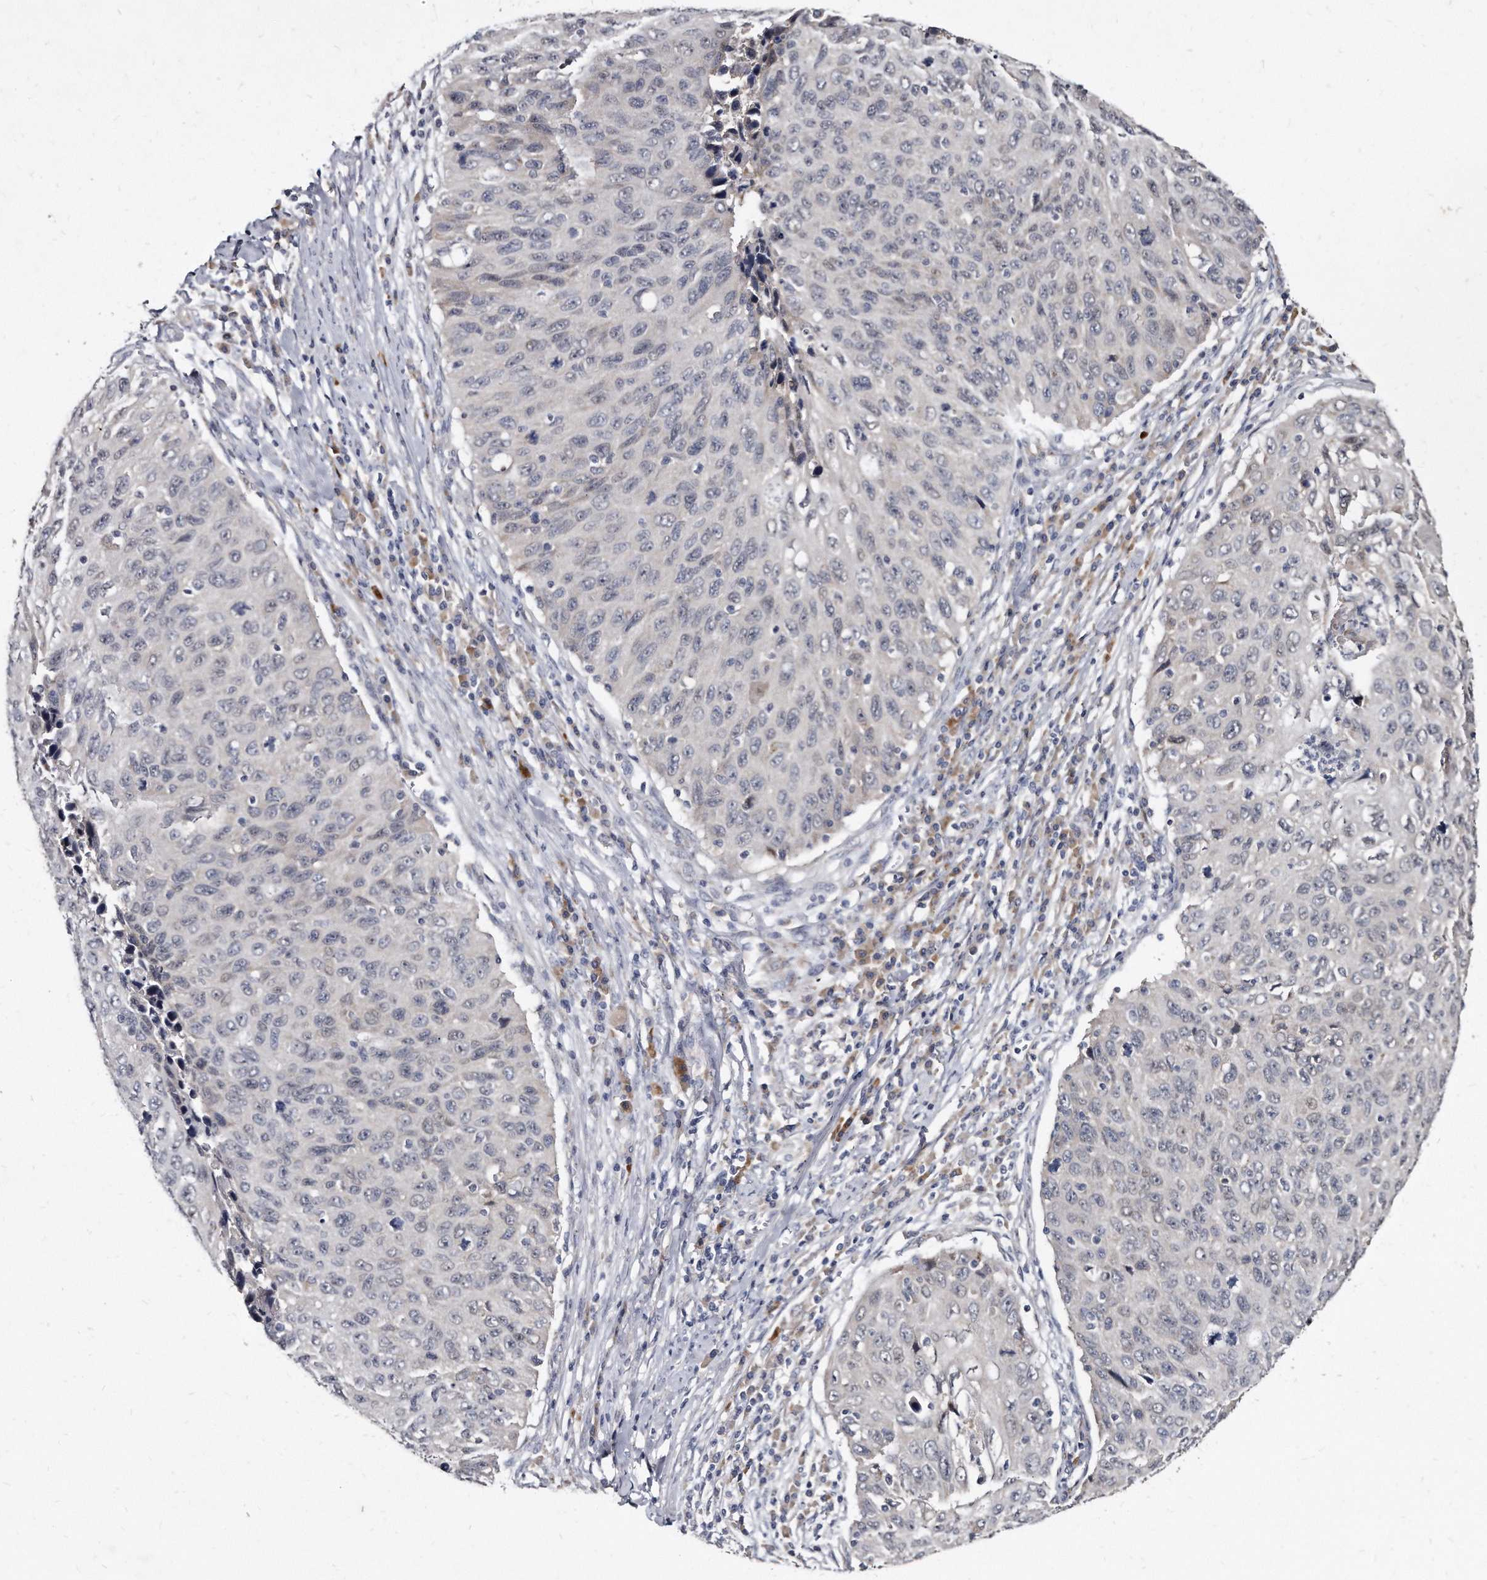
{"staining": {"intensity": "negative", "quantity": "none", "location": "none"}, "tissue": "cervical cancer", "cell_type": "Tumor cells", "image_type": "cancer", "snomed": [{"axis": "morphology", "description": "Squamous cell carcinoma, NOS"}, {"axis": "topography", "description": "Cervix"}], "caption": "Tumor cells show no significant protein staining in squamous cell carcinoma (cervical).", "gene": "KLHDC3", "patient": {"sex": "female", "age": 53}}